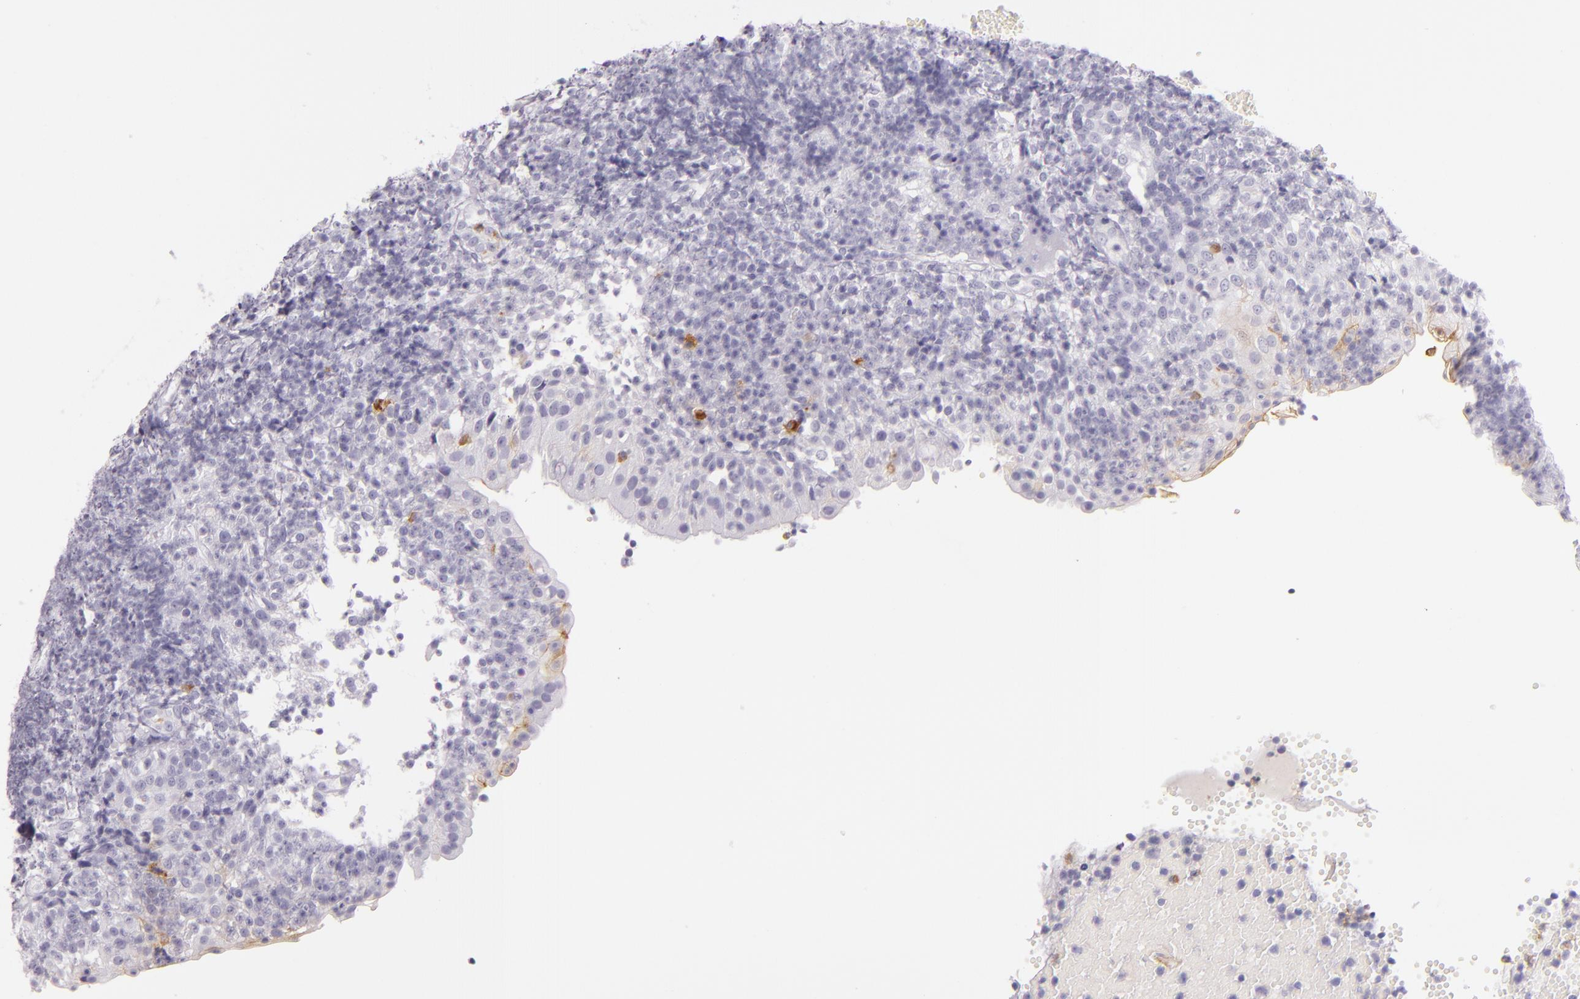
{"staining": {"intensity": "negative", "quantity": "none", "location": "none"}, "tissue": "tonsil", "cell_type": "Germinal center cells", "image_type": "normal", "snomed": [{"axis": "morphology", "description": "Normal tissue, NOS"}, {"axis": "topography", "description": "Tonsil"}], "caption": "This is an IHC image of normal human tonsil. There is no staining in germinal center cells.", "gene": "CEACAM1", "patient": {"sex": "female", "age": 40}}